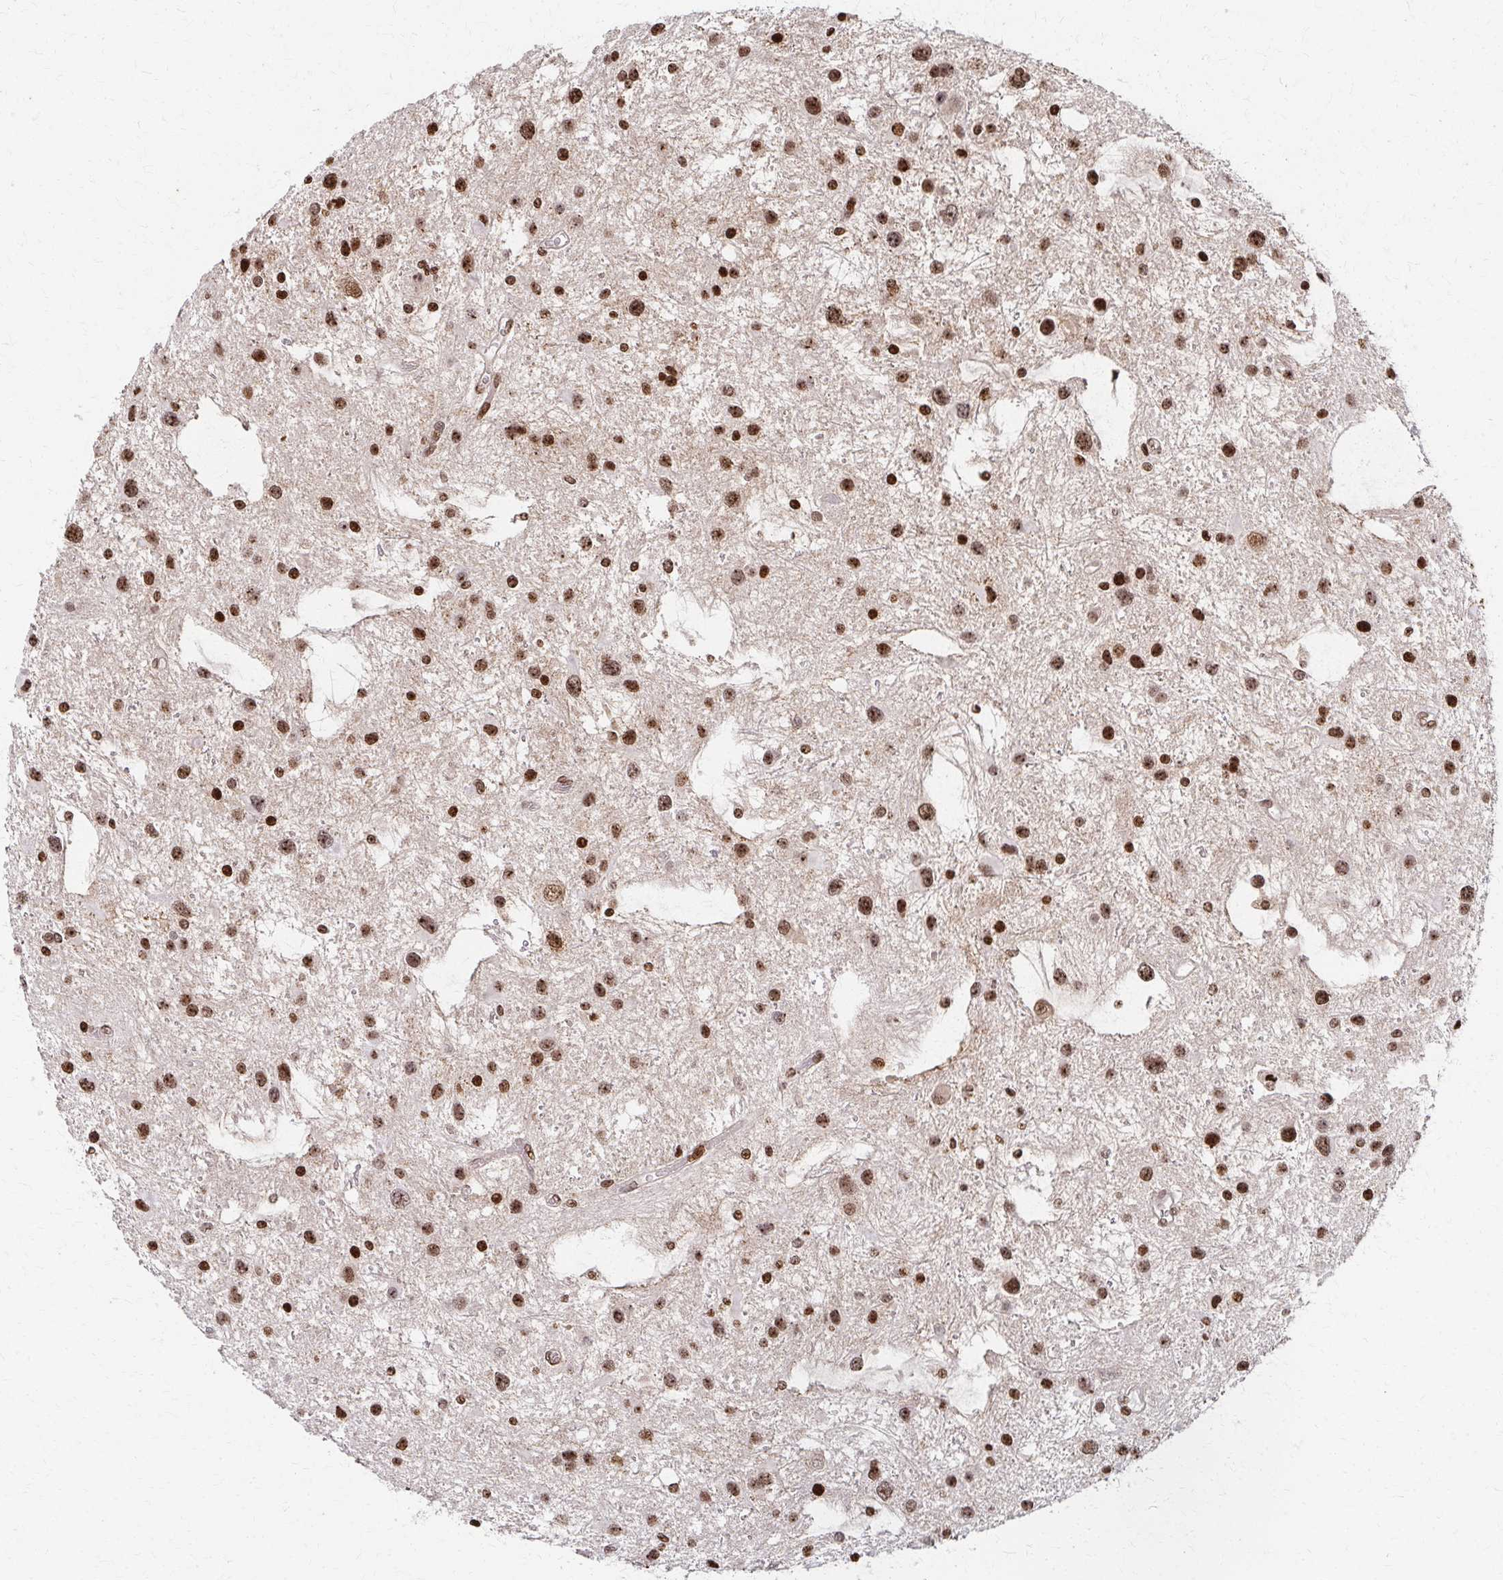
{"staining": {"intensity": "strong", "quantity": ">75%", "location": "nuclear"}, "tissue": "glioma", "cell_type": "Tumor cells", "image_type": "cancer", "snomed": [{"axis": "morphology", "description": "Glioma, malignant, Low grade"}, {"axis": "topography", "description": "Brain"}], "caption": "An IHC image of neoplastic tissue is shown. Protein staining in brown highlights strong nuclear positivity in malignant low-grade glioma within tumor cells. Using DAB (brown) and hematoxylin (blue) stains, captured at high magnification using brightfield microscopy.", "gene": "PSMD7", "patient": {"sex": "female", "age": 32}}